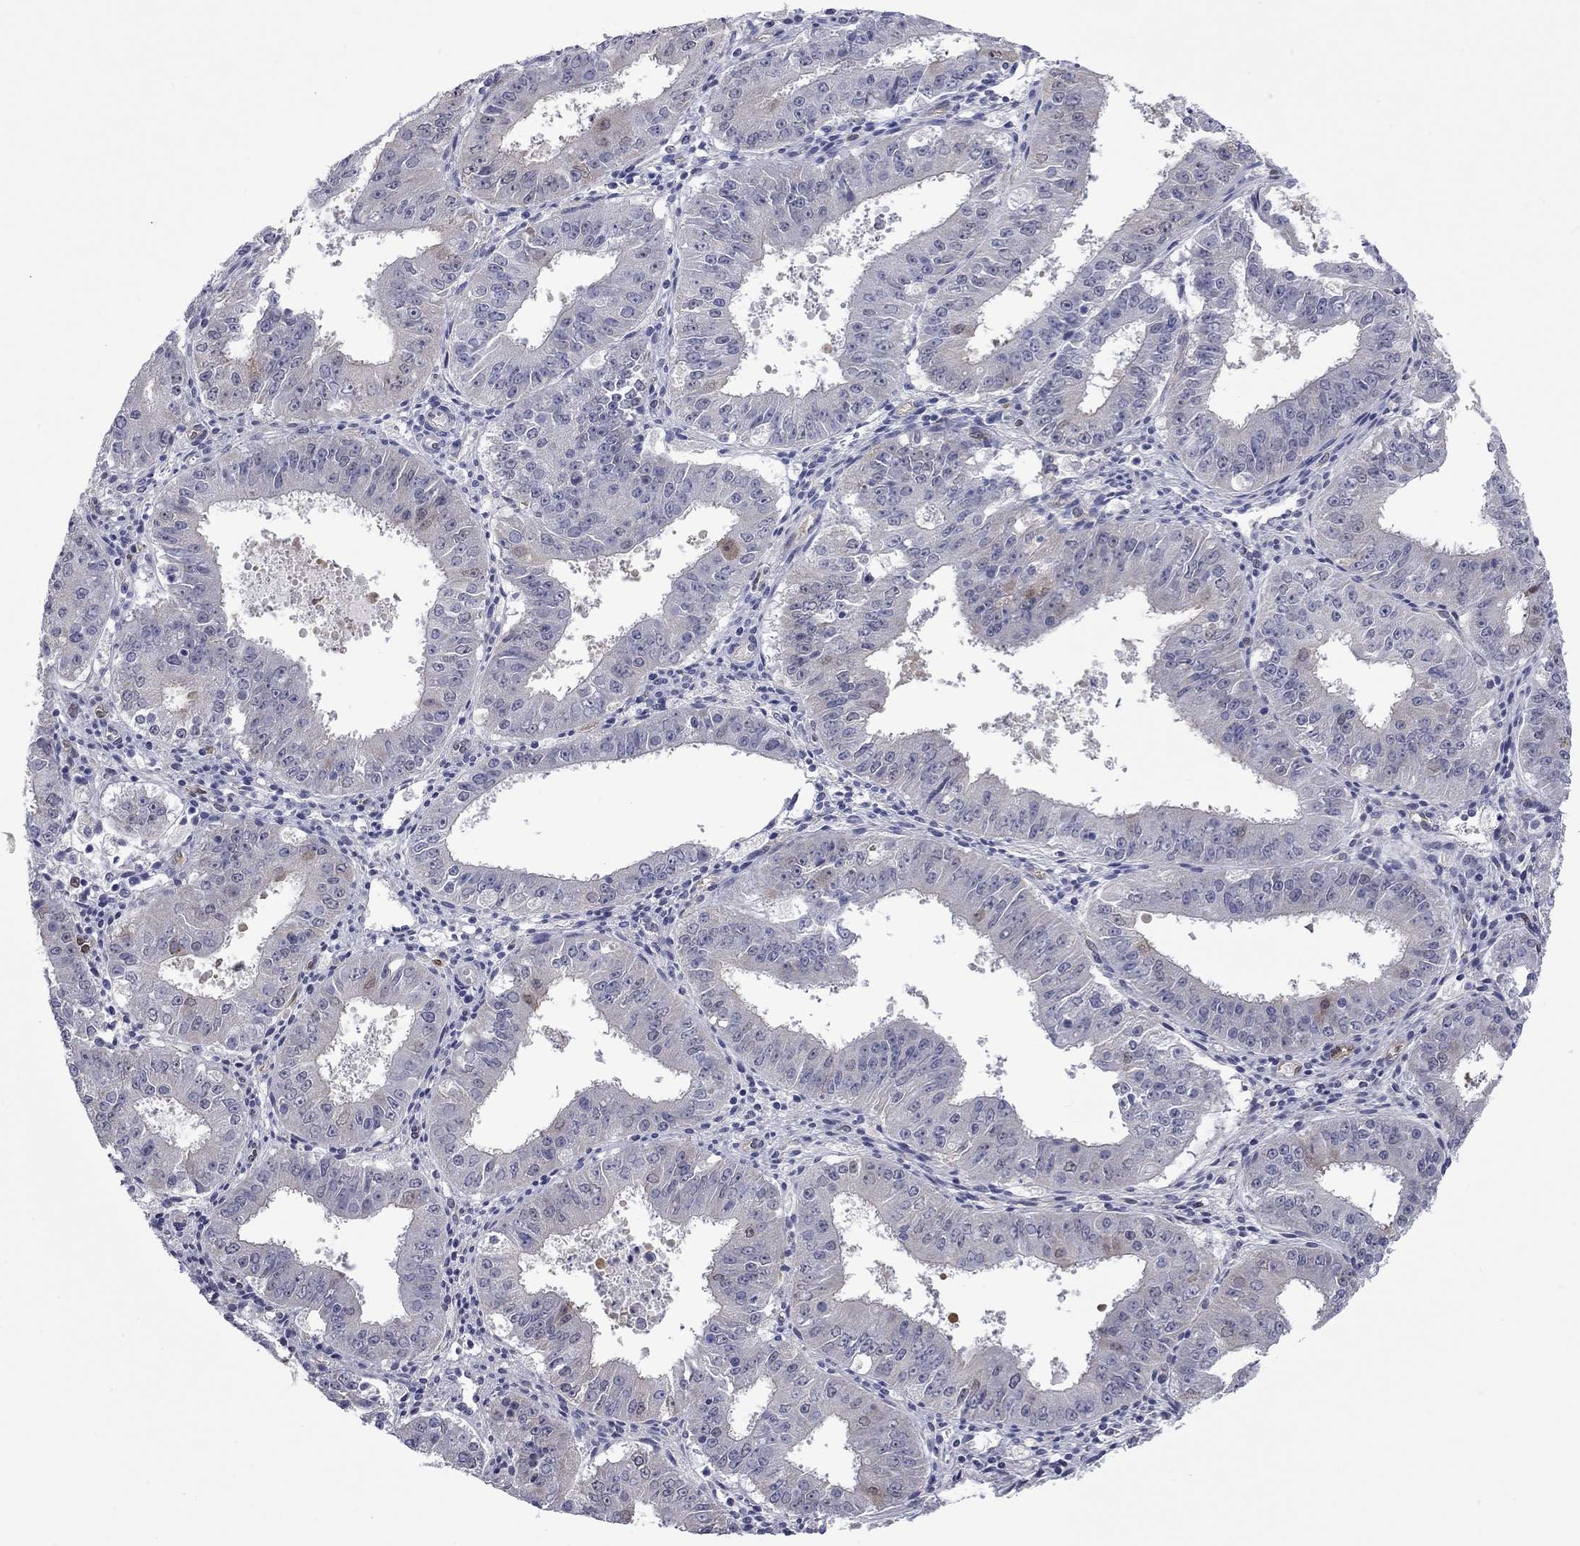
{"staining": {"intensity": "moderate", "quantity": "<25%", "location": "cytoplasmic/membranous,nuclear"}, "tissue": "ovarian cancer", "cell_type": "Tumor cells", "image_type": "cancer", "snomed": [{"axis": "morphology", "description": "Carcinoma, endometroid"}, {"axis": "topography", "description": "Ovary"}], "caption": "Immunohistochemical staining of ovarian endometroid carcinoma exhibits low levels of moderate cytoplasmic/membranous and nuclear protein positivity in about <25% of tumor cells. (DAB = brown stain, brightfield microscopy at high magnification).", "gene": "CTNNBIP1", "patient": {"sex": "female", "age": 42}}